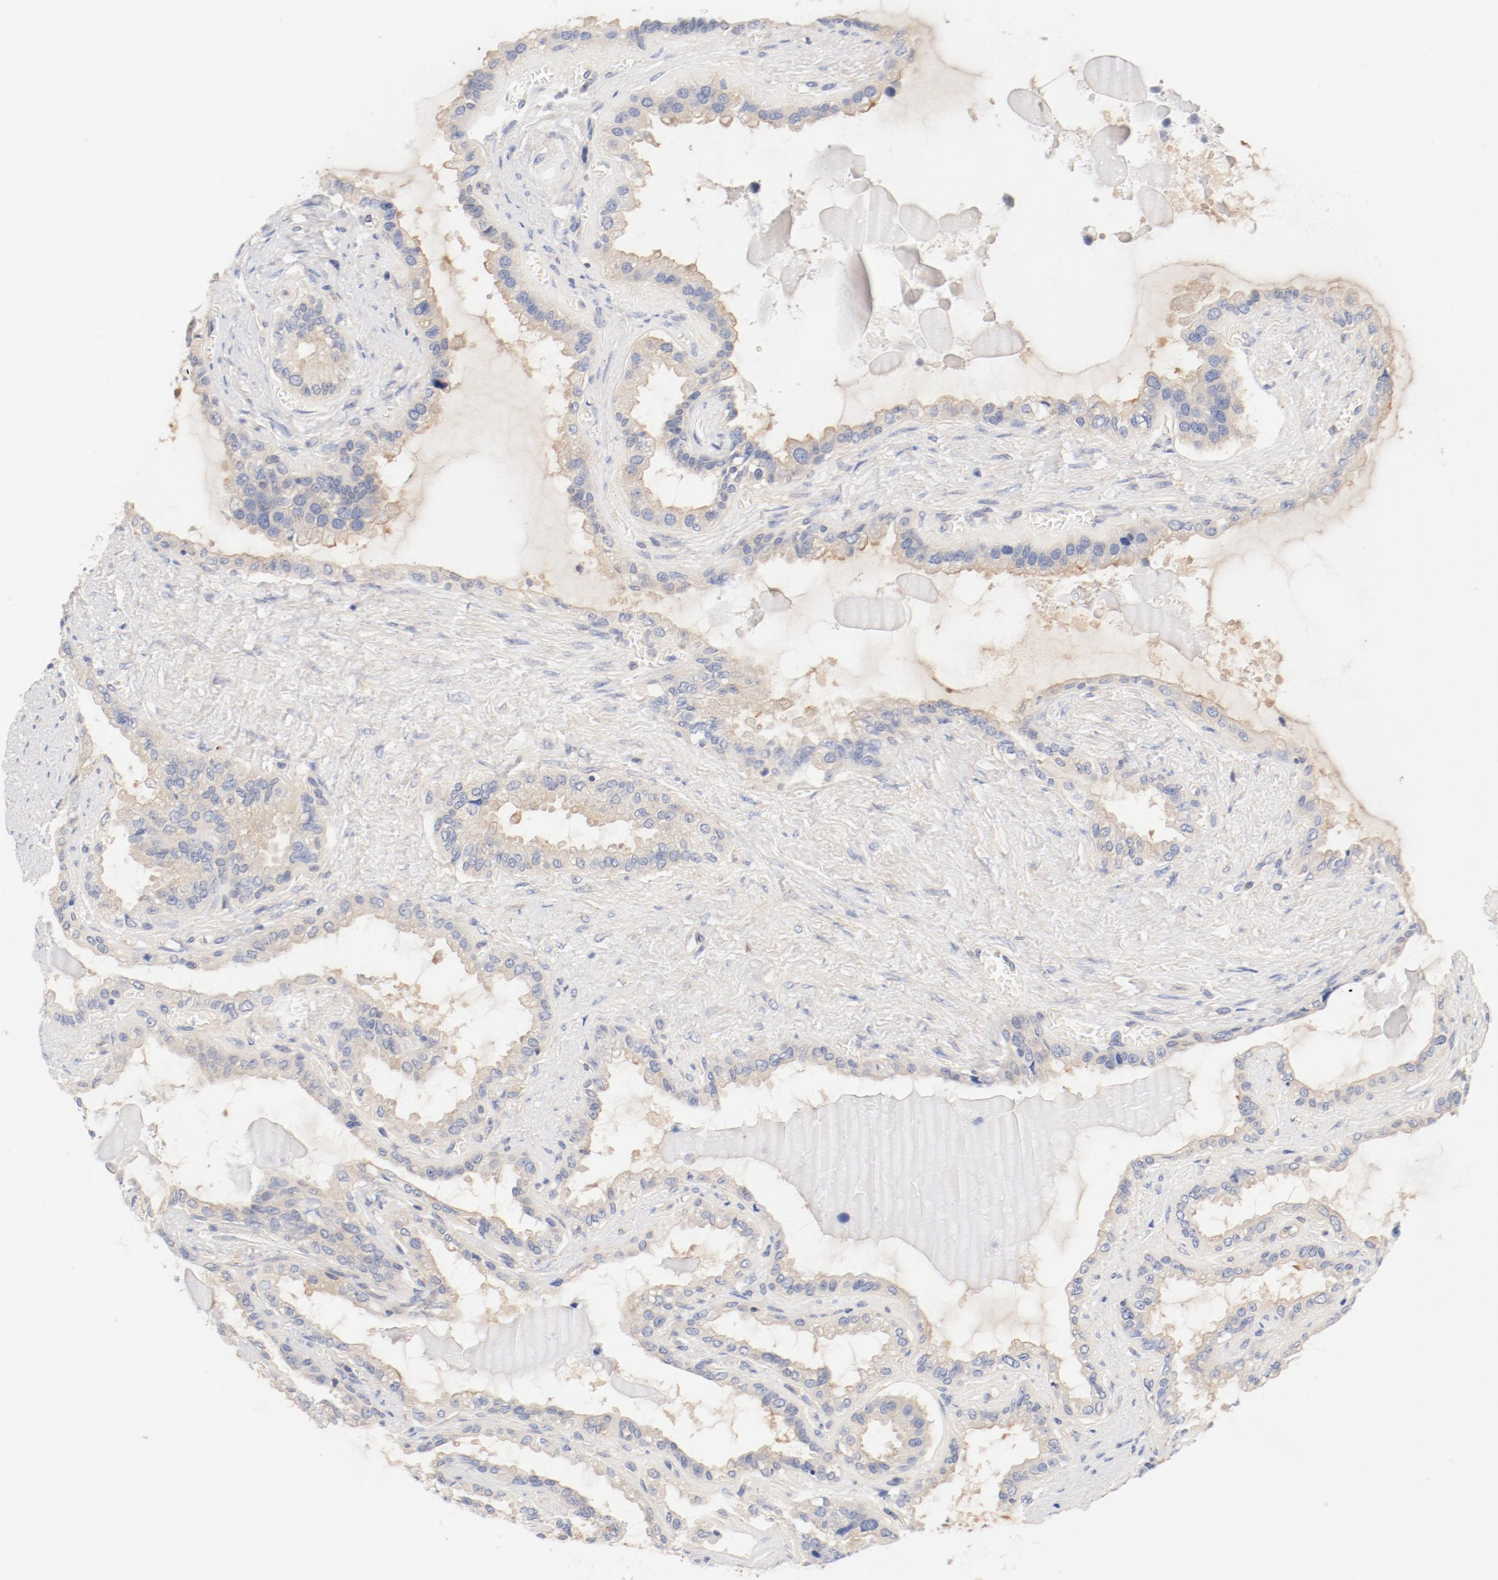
{"staining": {"intensity": "weak", "quantity": "25%-75%", "location": "cytoplasmic/membranous"}, "tissue": "seminal vesicle", "cell_type": "Glandular cells", "image_type": "normal", "snomed": [{"axis": "morphology", "description": "Normal tissue, NOS"}, {"axis": "morphology", "description": "Inflammation, NOS"}, {"axis": "topography", "description": "Urinary bladder"}, {"axis": "topography", "description": "Prostate"}, {"axis": "topography", "description": "Seminal veicle"}], "caption": "An image of human seminal vesicle stained for a protein reveals weak cytoplasmic/membranous brown staining in glandular cells.", "gene": "DYNC1H1", "patient": {"sex": "male", "age": 82}}